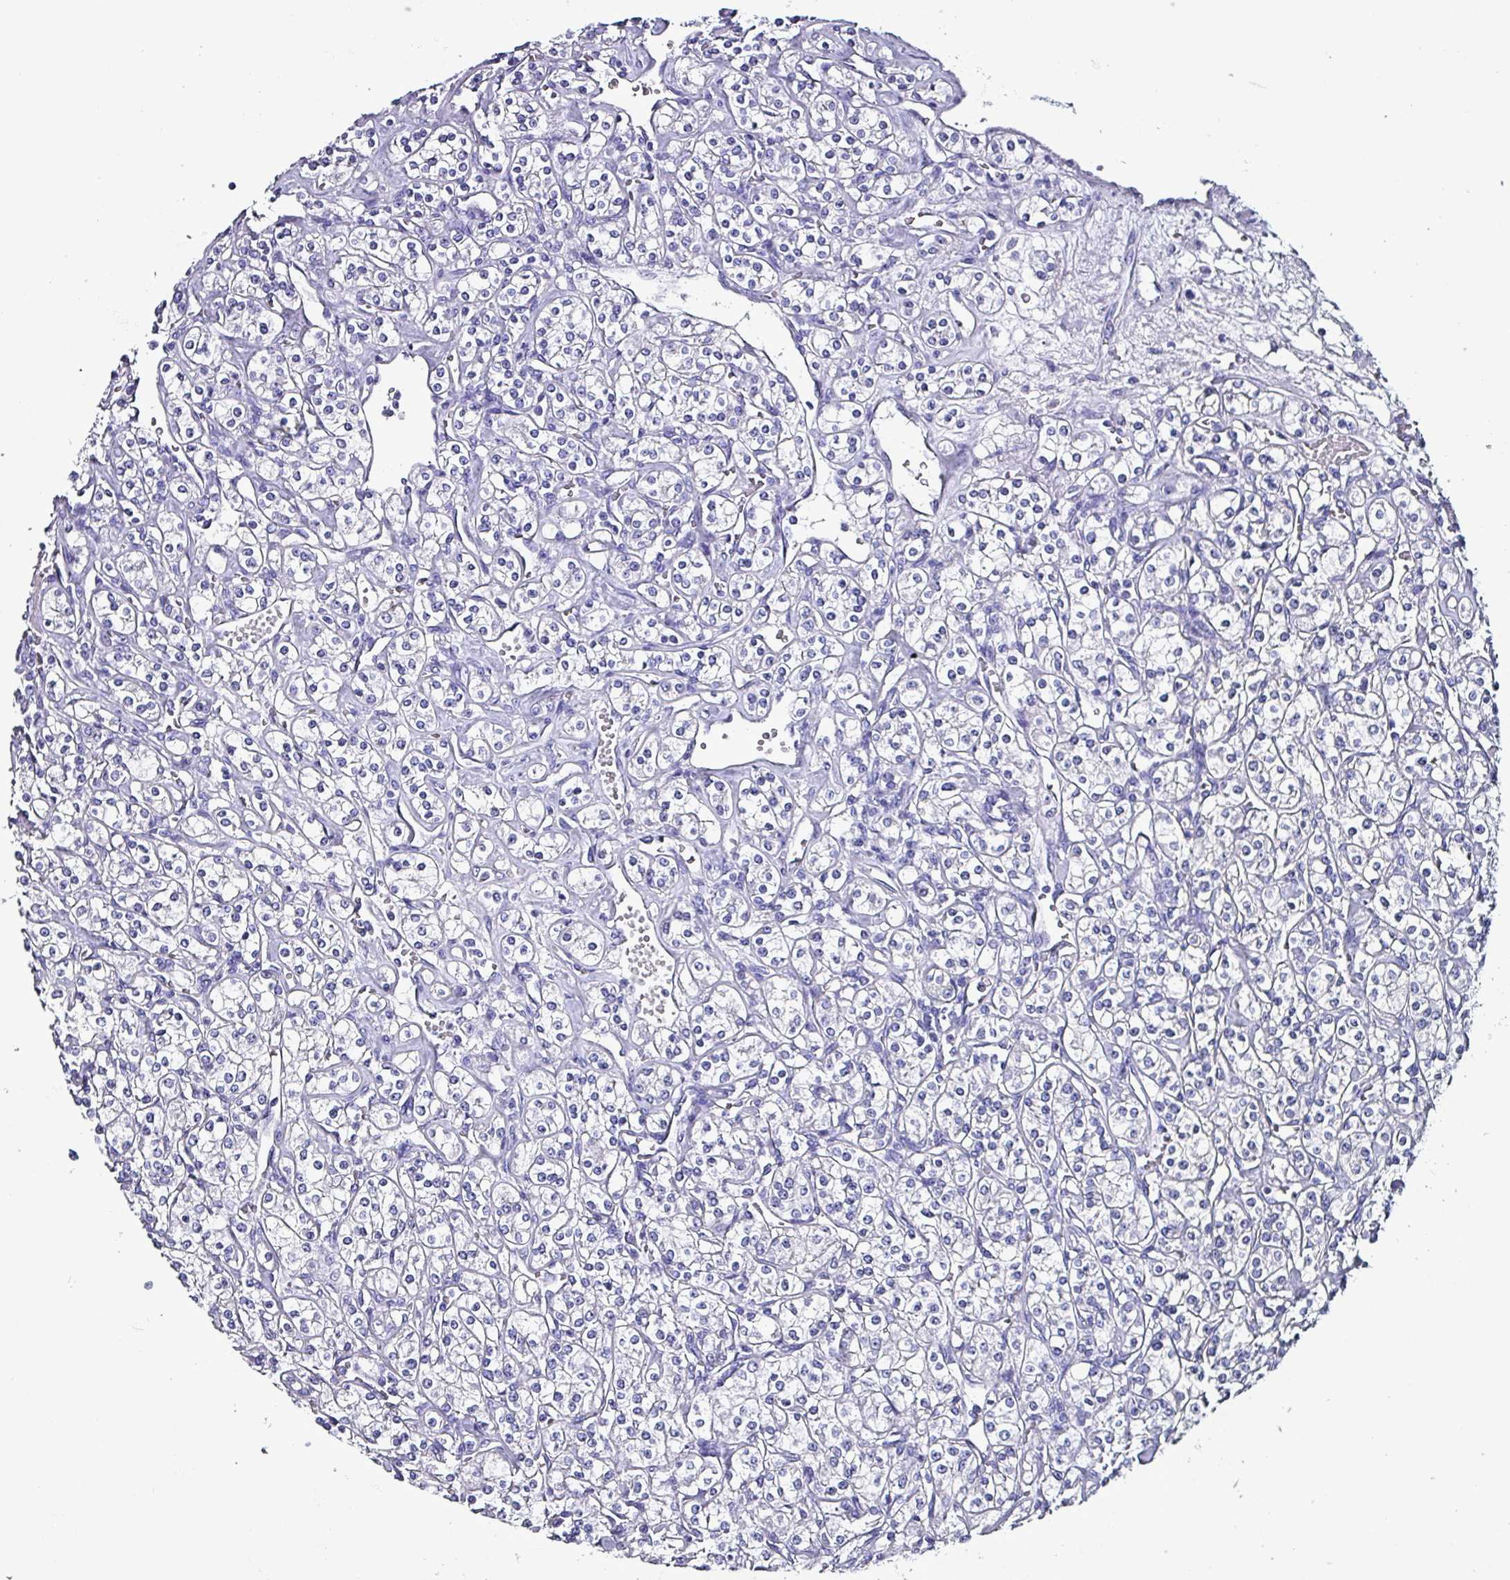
{"staining": {"intensity": "negative", "quantity": "none", "location": "none"}, "tissue": "renal cancer", "cell_type": "Tumor cells", "image_type": "cancer", "snomed": [{"axis": "morphology", "description": "Adenocarcinoma, NOS"}, {"axis": "topography", "description": "Kidney"}], "caption": "The immunohistochemistry micrograph has no significant positivity in tumor cells of renal cancer tissue.", "gene": "KRT6C", "patient": {"sex": "male", "age": 77}}